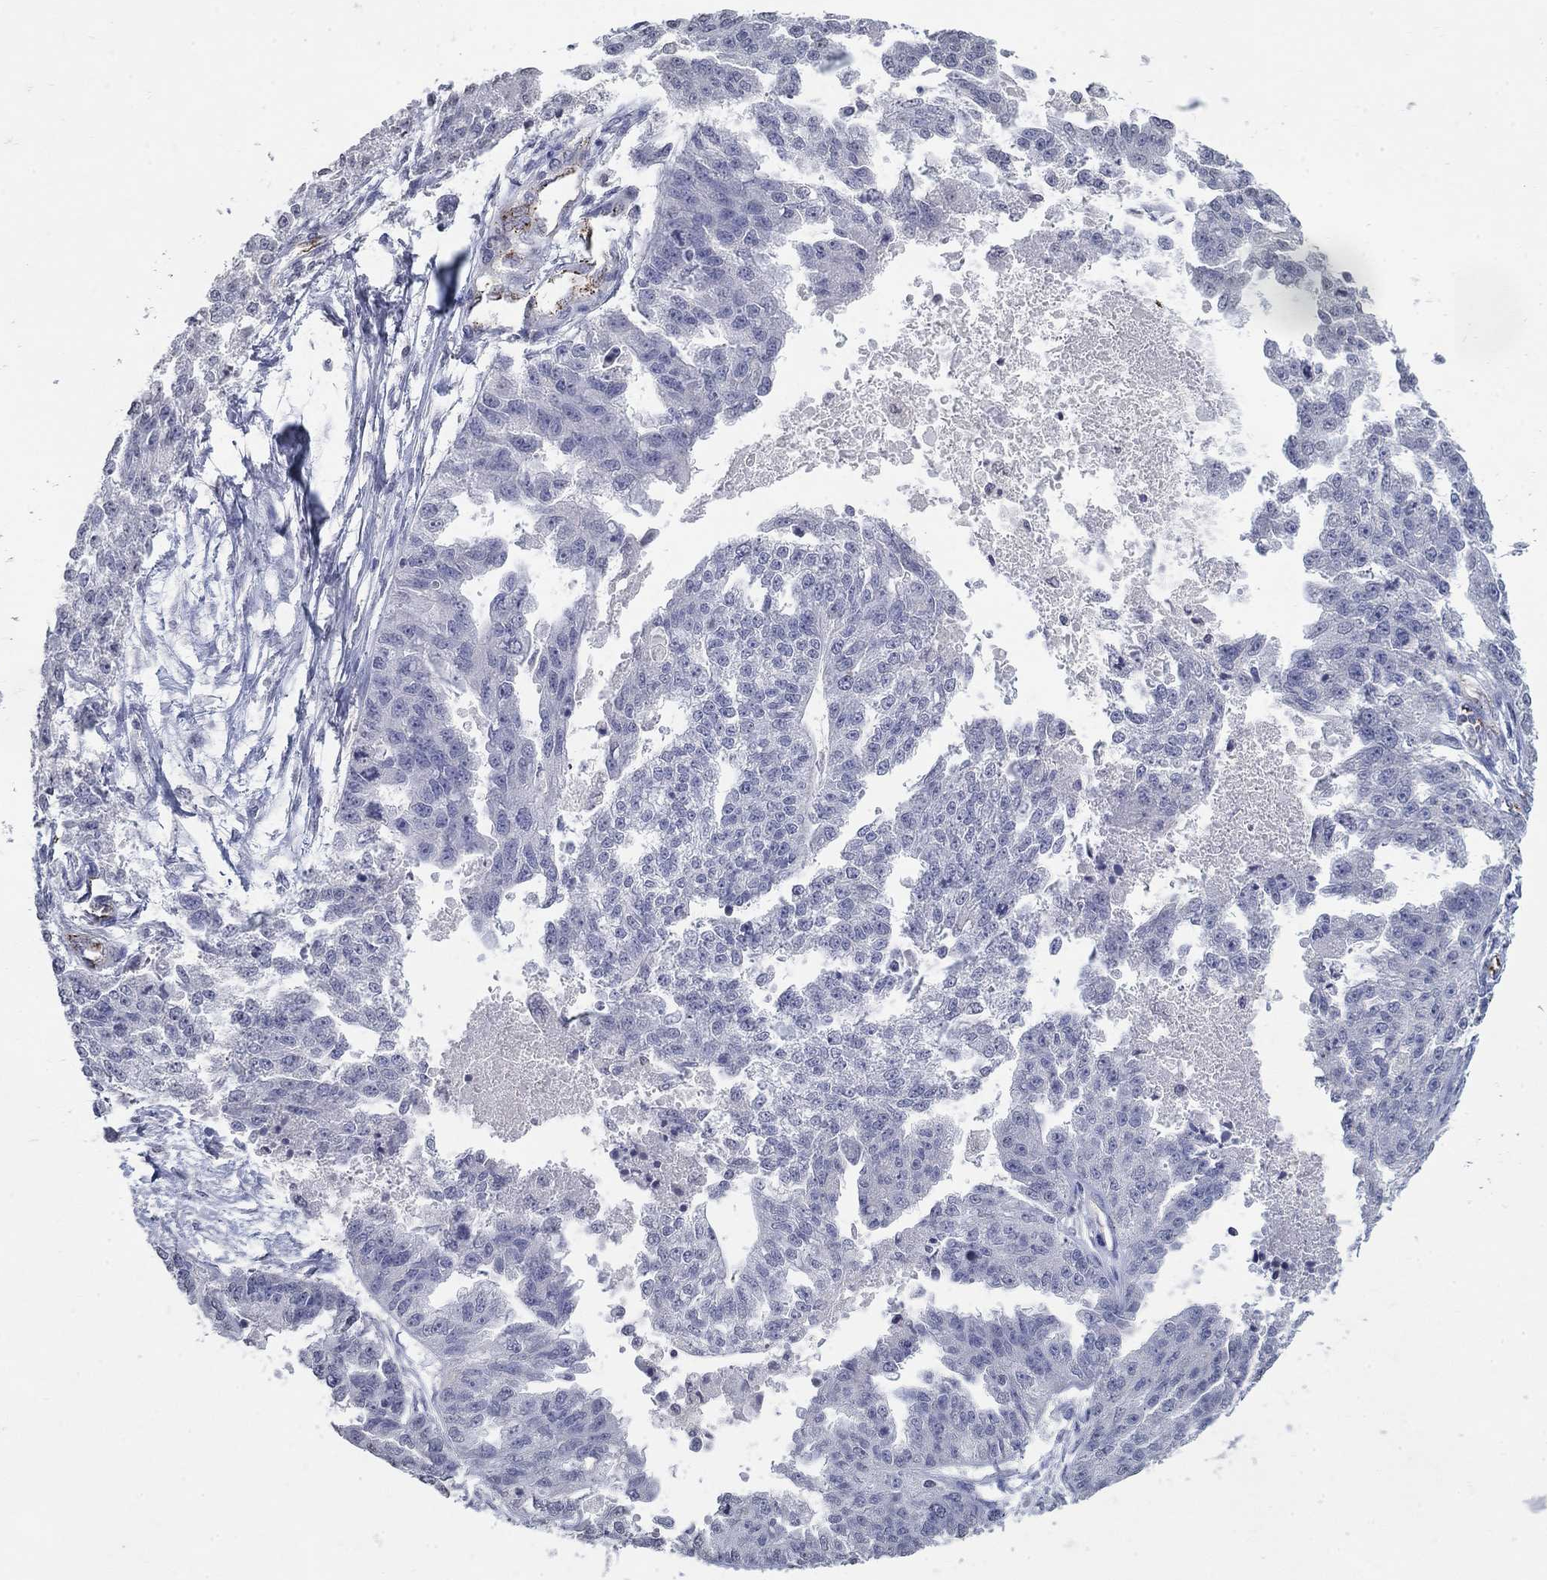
{"staining": {"intensity": "negative", "quantity": "none", "location": "none"}, "tissue": "ovarian cancer", "cell_type": "Tumor cells", "image_type": "cancer", "snomed": [{"axis": "morphology", "description": "Cystadenocarcinoma, serous, NOS"}, {"axis": "topography", "description": "Ovary"}], "caption": "DAB (3,3'-diaminobenzidine) immunohistochemical staining of serous cystadenocarcinoma (ovarian) displays no significant positivity in tumor cells.", "gene": "TINAG", "patient": {"sex": "female", "age": 58}}